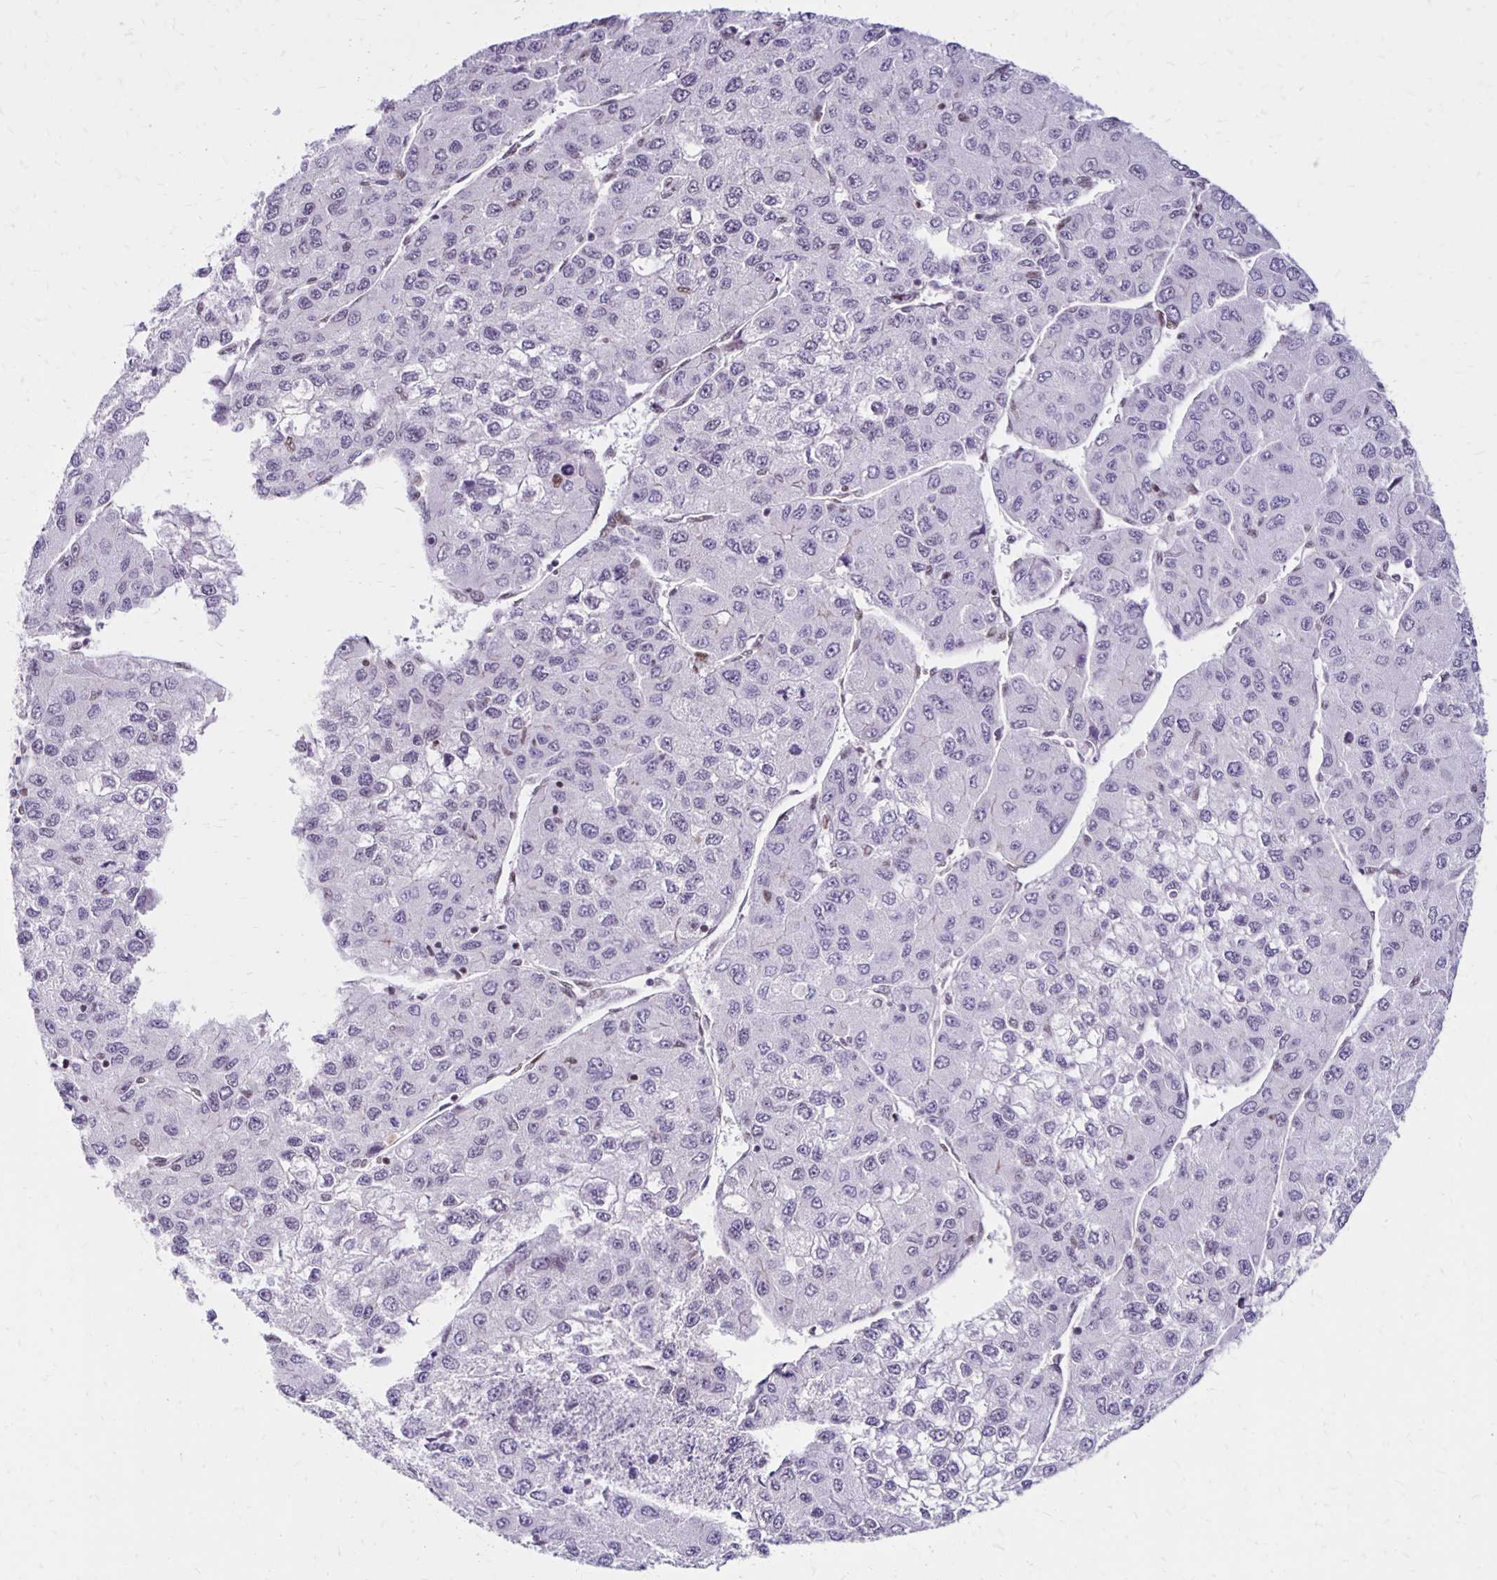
{"staining": {"intensity": "negative", "quantity": "none", "location": "none"}, "tissue": "liver cancer", "cell_type": "Tumor cells", "image_type": "cancer", "snomed": [{"axis": "morphology", "description": "Carcinoma, Hepatocellular, NOS"}, {"axis": "topography", "description": "Liver"}], "caption": "The immunohistochemistry (IHC) image has no significant expression in tumor cells of hepatocellular carcinoma (liver) tissue. (DAB (3,3'-diaminobenzidine) IHC with hematoxylin counter stain).", "gene": "DDB2", "patient": {"sex": "female", "age": 66}}